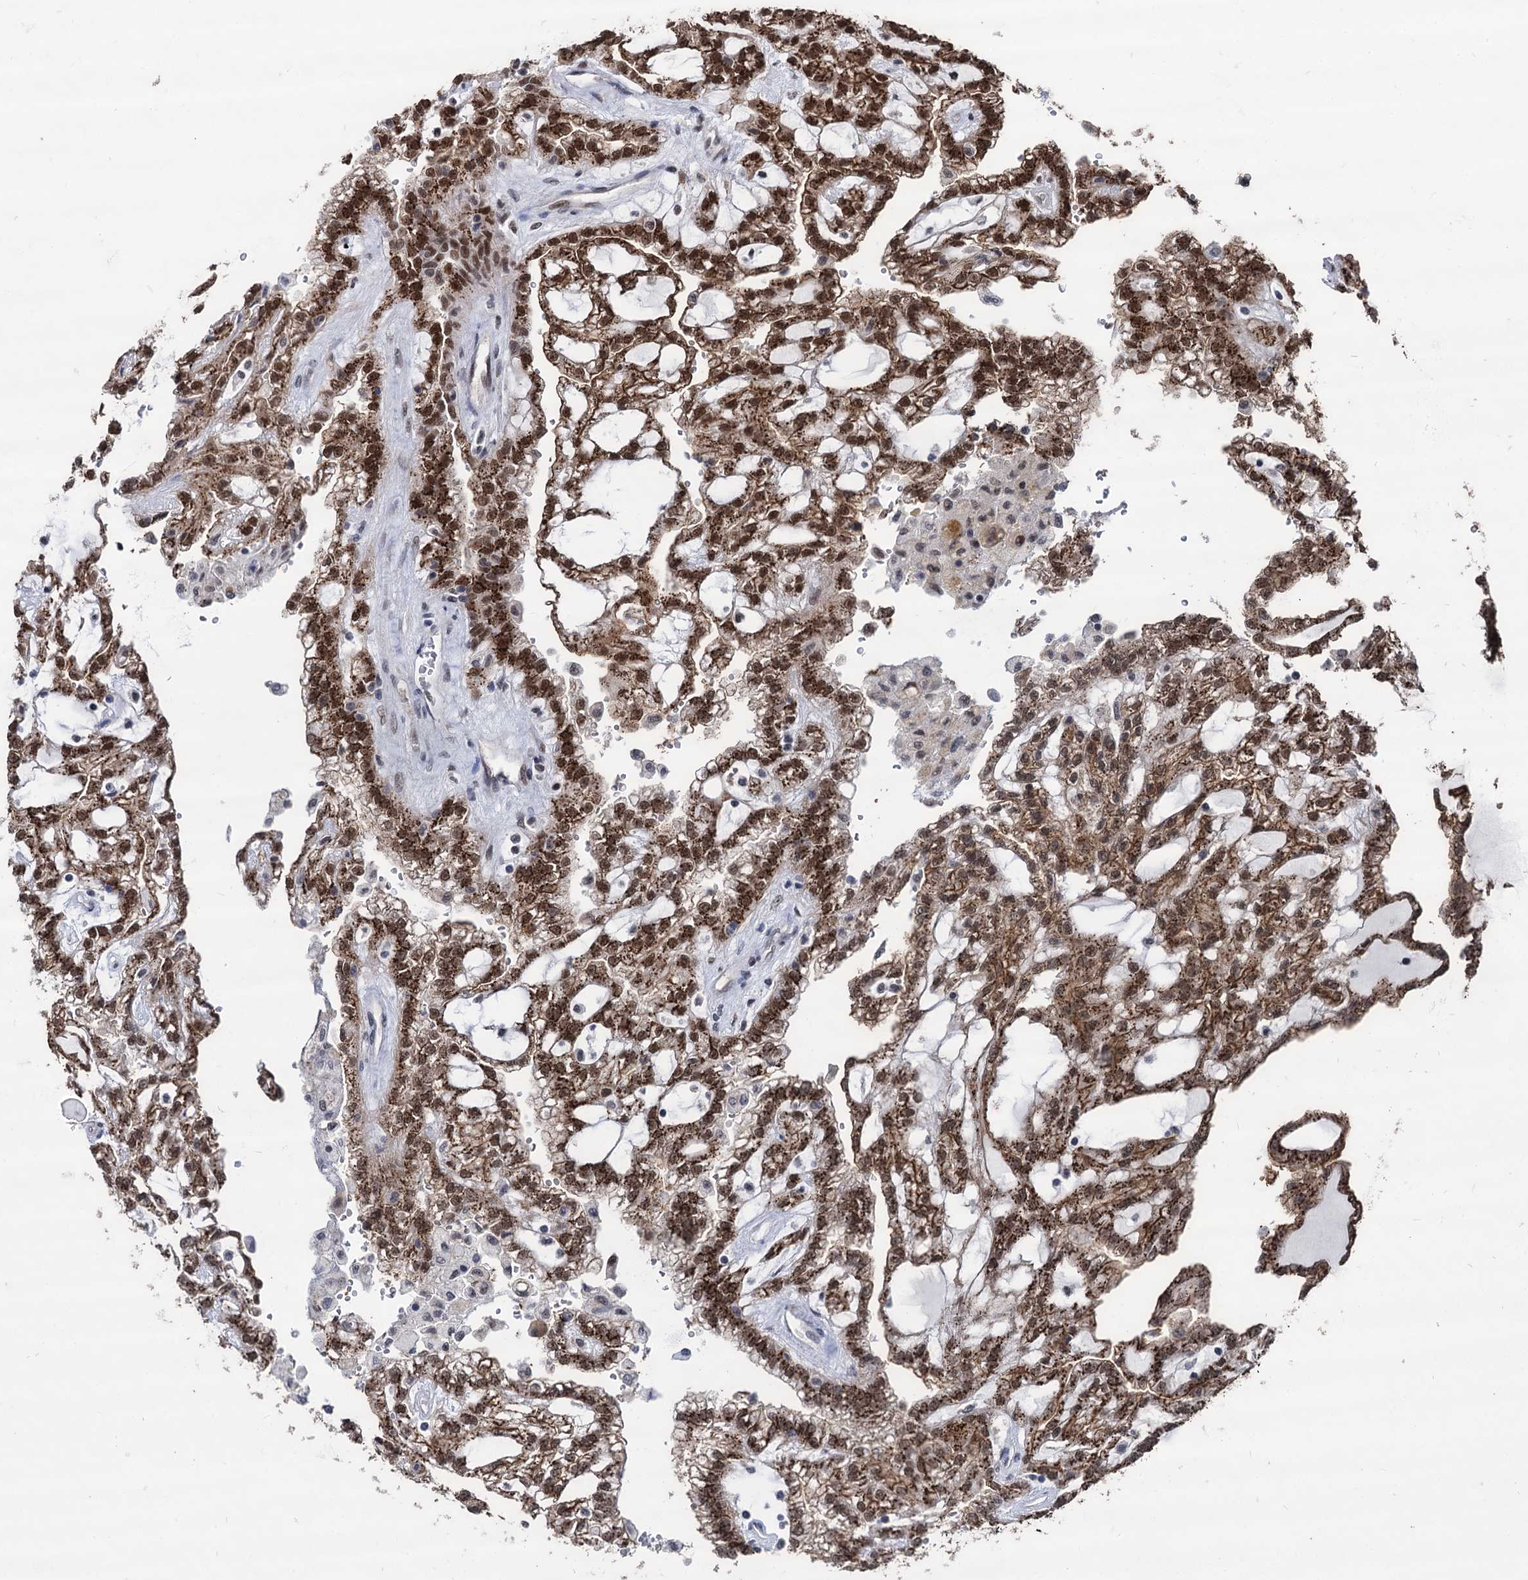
{"staining": {"intensity": "strong", "quantity": ">75%", "location": "cytoplasmic/membranous,nuclear"}, "tissue": "renal cancer", "cell_type": "Tumor cells", "image_type": "cancer", "snomed": [{"axis": "morphology", "description": "Adenocarcinoma, NOS"}, {"axis": "topography", "description": "Kidney"}], "caption": "Renal adenocarcinoma was stained to show a protein in brown. There is high levels of strong cytoplasmic/membranous and nuclear staining in approximately >75% of tumor cells.", "gene": "GALNT11", "patient": {"sex": "male", "age": 63}}